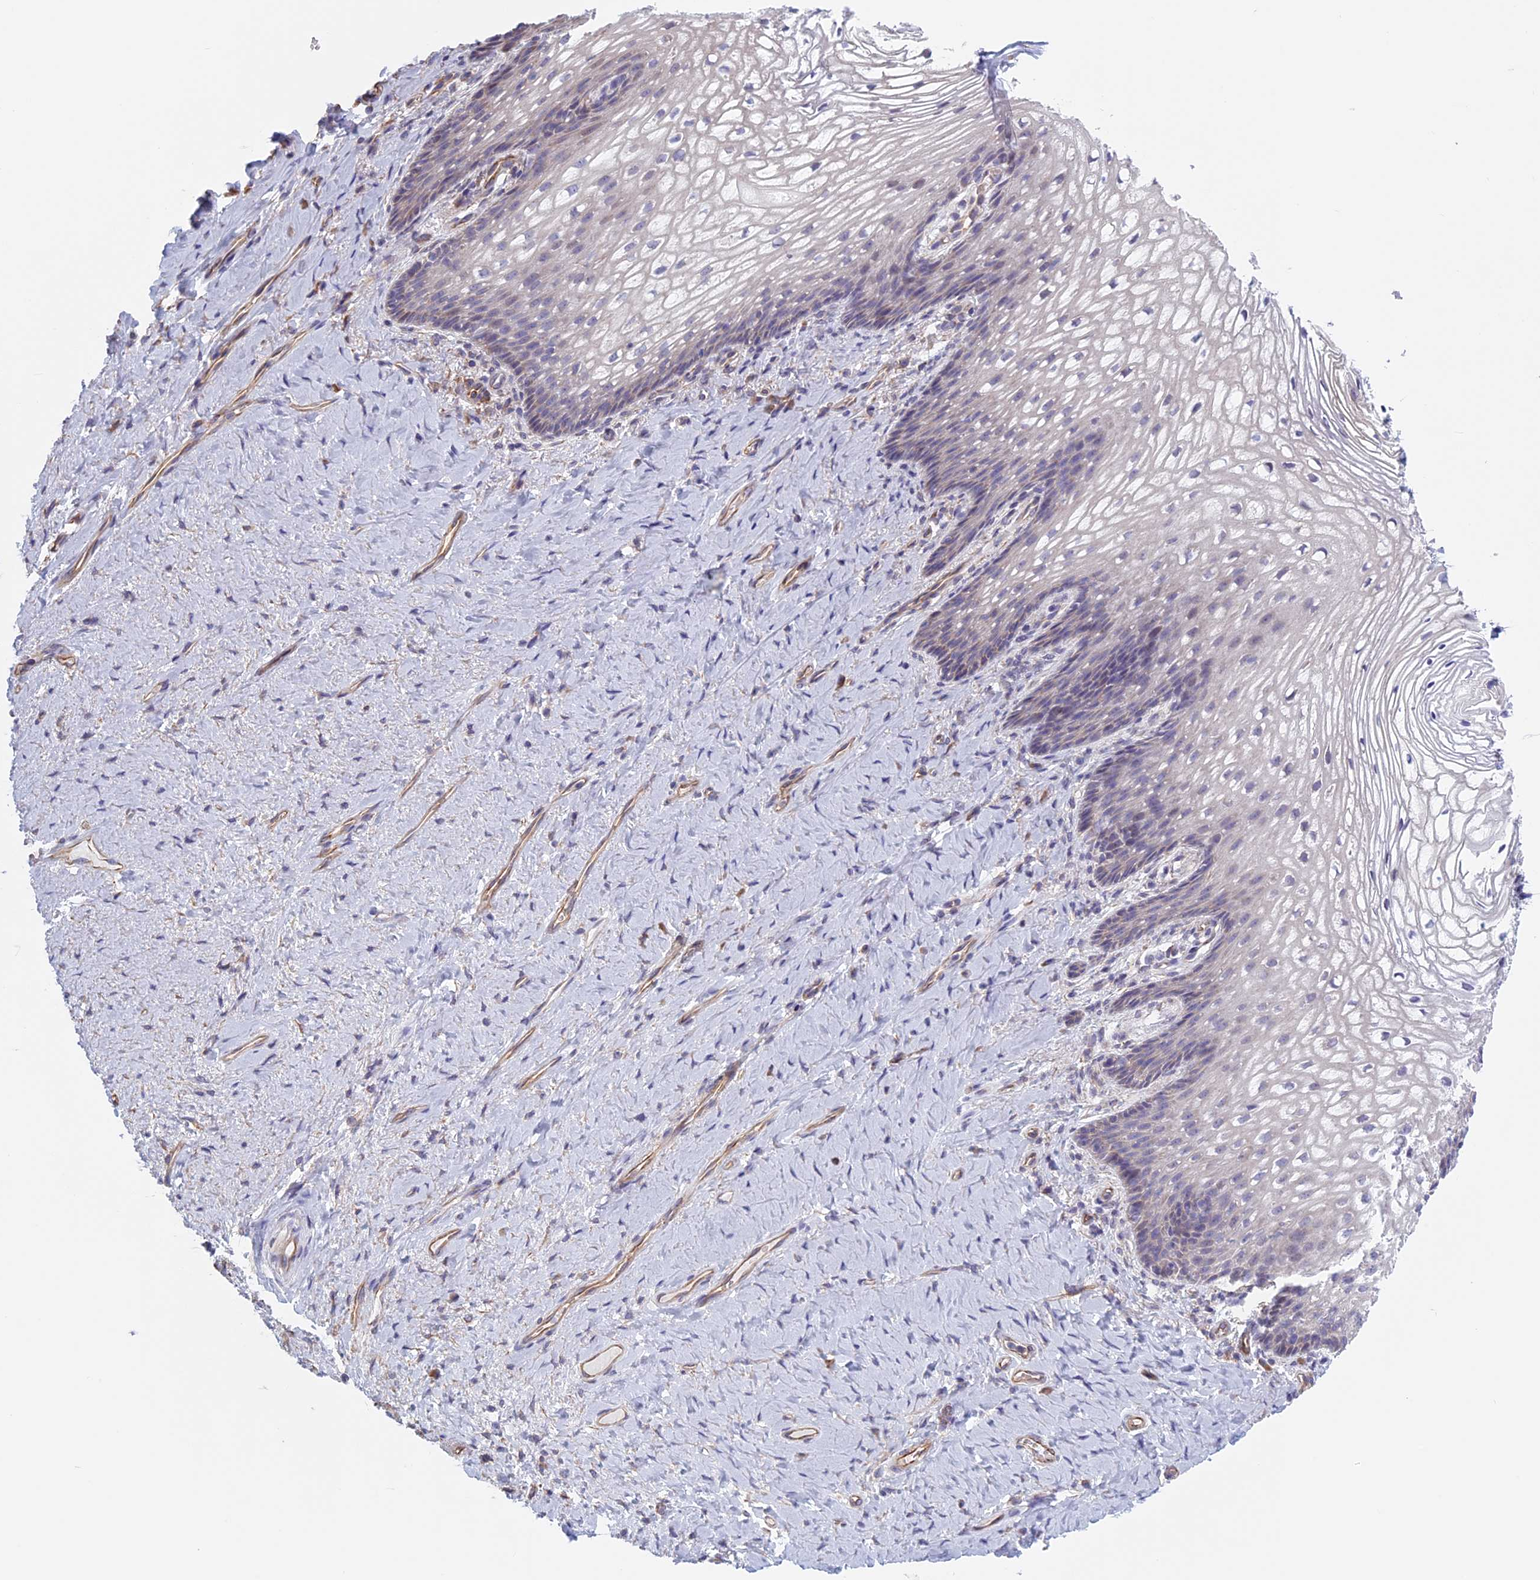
{"staining": {"intensity": "negative", "quantity": "none", "location": "none"}, "tissue": "vagina", "cell_type": "Squamous epithelial cells", "image_type": "normal", "snomed": [{"axis": "morphology", "description": "Normal tissue, NOS"}, {"axis": "topography", "description": "Vagina"}], "caption": "IHC of normal human vagina reveals no staining in squamous epithelial cells. (Stains: DAB IHC with hematoxylin counter stain, Microscopy: brightfield microscopy at high magnification).", "gene": "BCL2L10", "patient": {"sex": "female", "age": 60}}